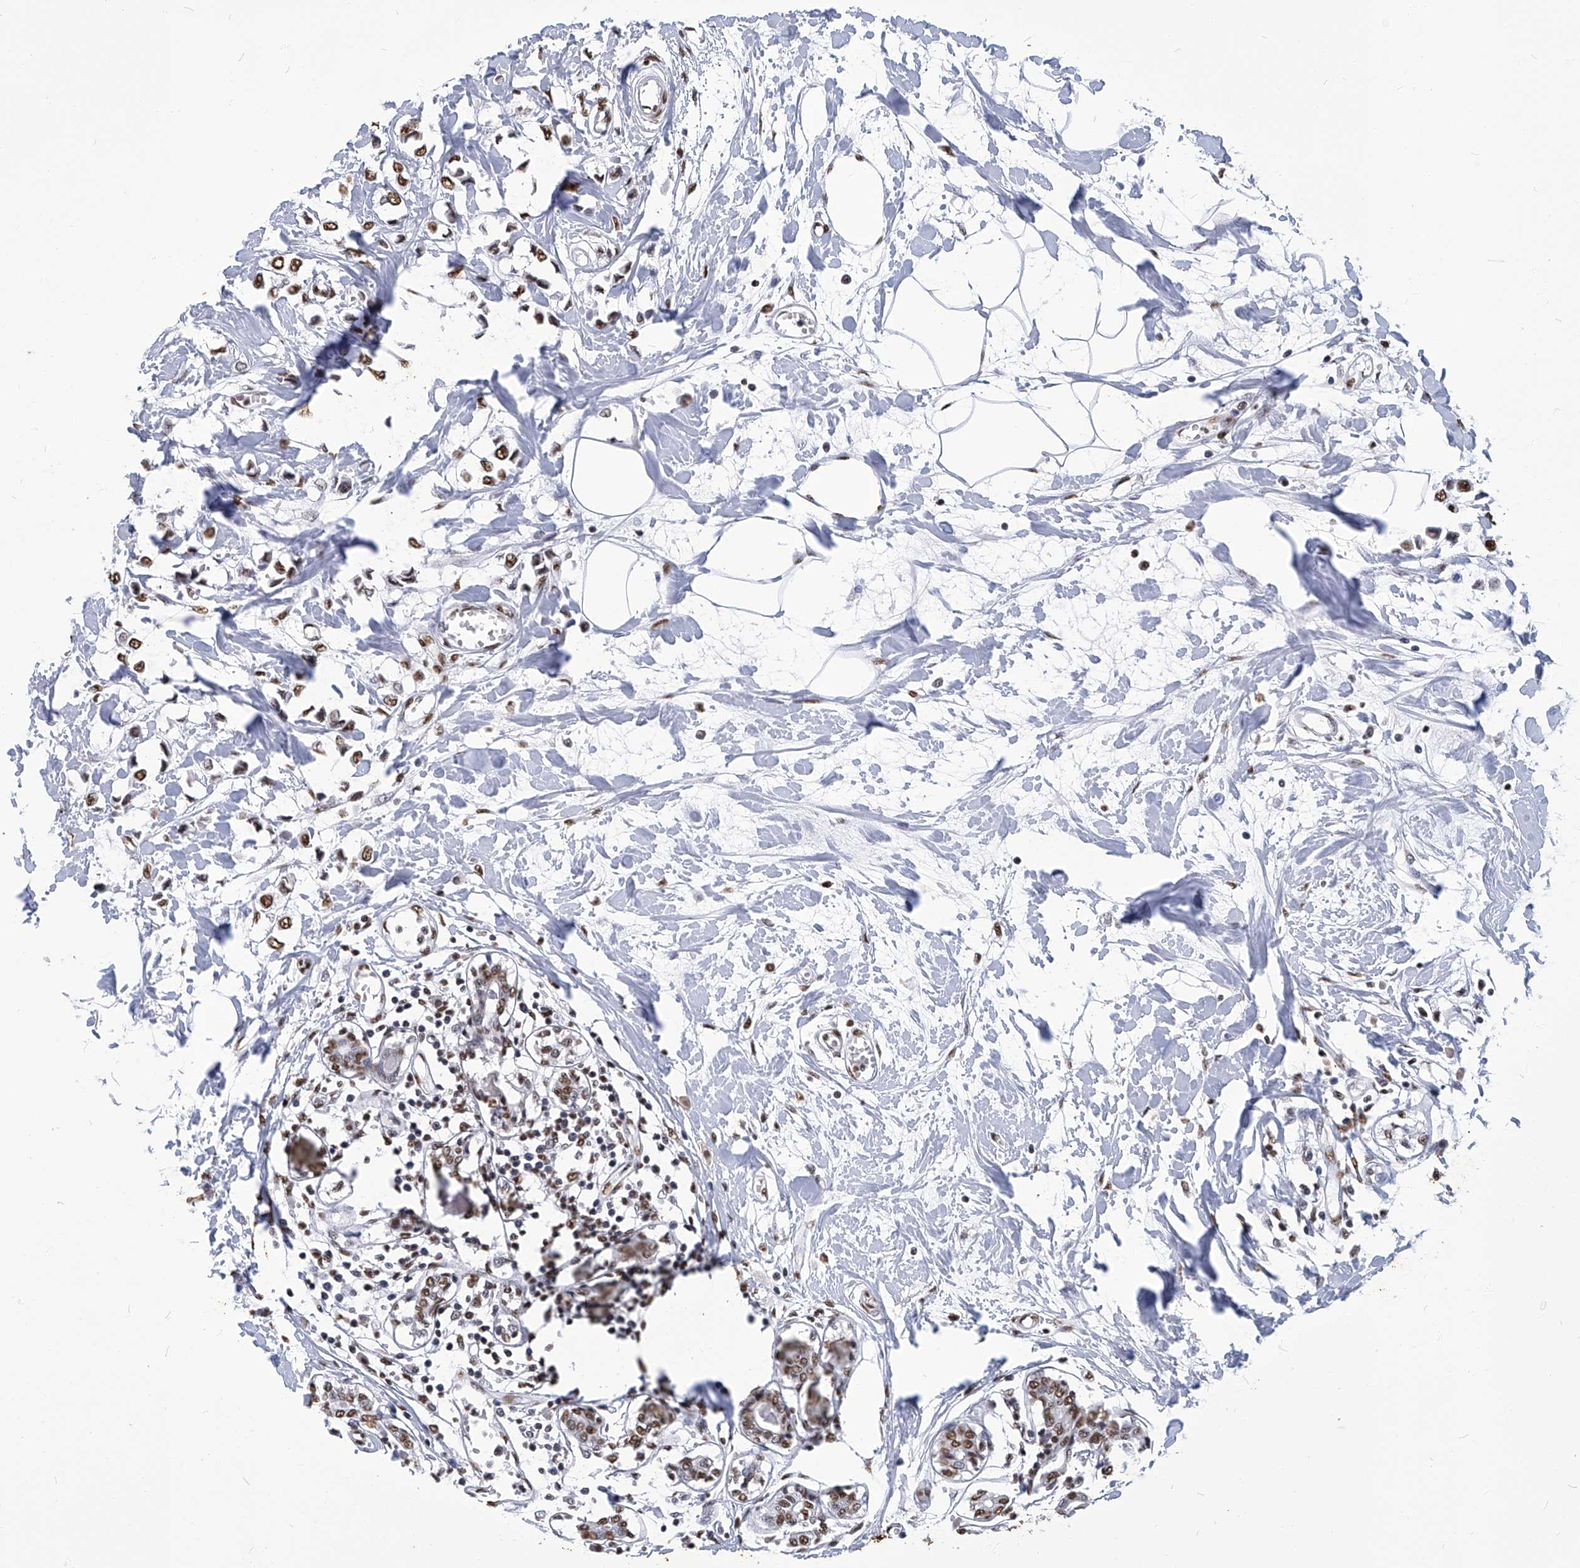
{"staining": {"intensity": "moderate", "quantity": ">75%", "location": "nuclear"}, "tissue": "breast cancer", "cell_type": "Tumor cells", "image_type": "cancer", "snomed": [{"axis": "morphology", "description": "Lobular carcinoma"}, {"axis": "topography", "description": "Breast"}], "caption": "Breast lobular carcinoma stained for a protein shows moderate nuclear positivity in tumor cells.", "gene": "HBP1", "patient": {"sex": "female", "age": 51}}